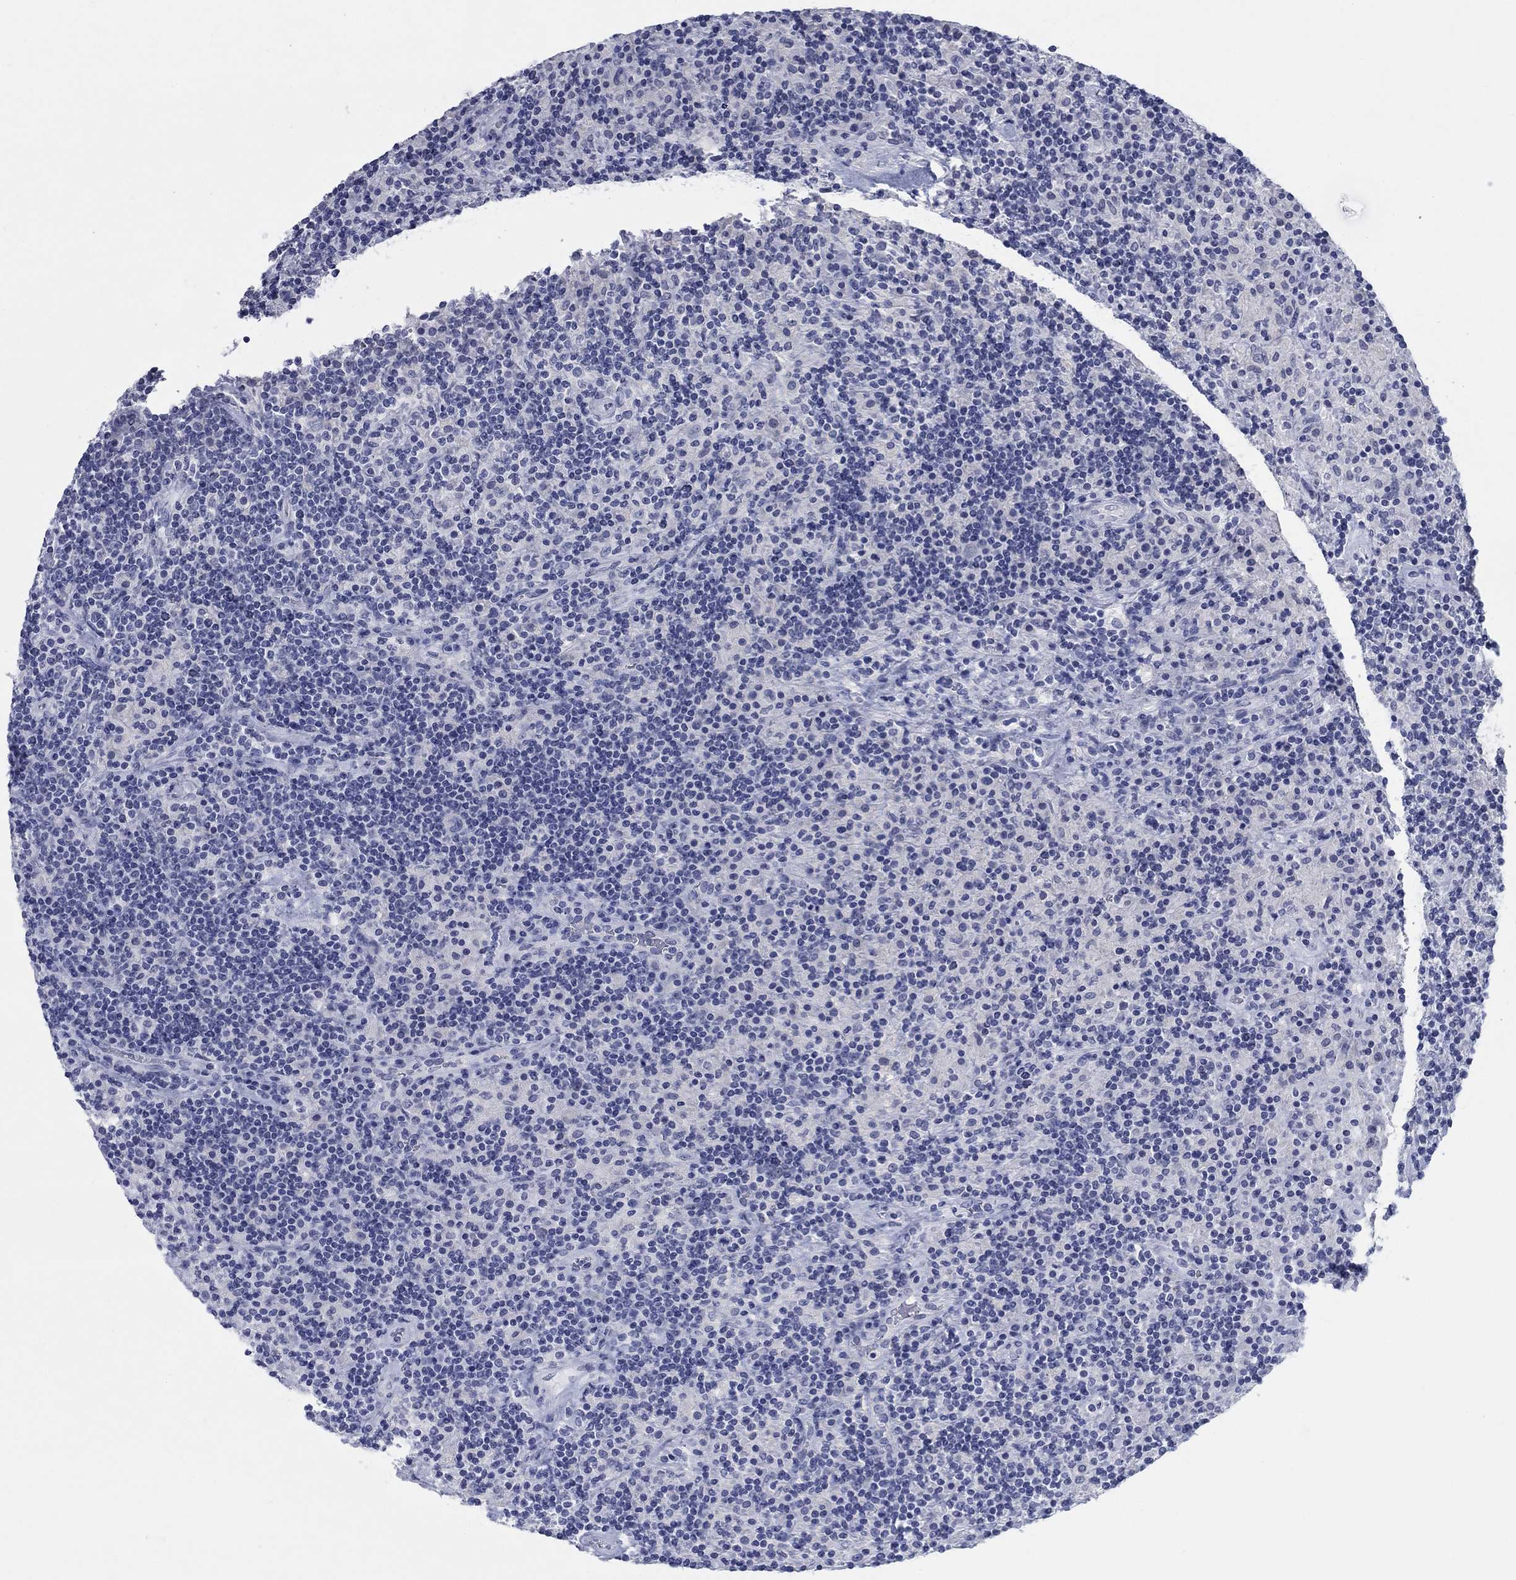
{"staining": {"intensity": "negative", "quantity": "none", "location": "none"}, "tissue": "lymphoma", "cell_type": "Tumor cells", "image_type": "cancer", "snomed": [{"axis": "morphology", "description": "Hodgkin's disease, NOS"}, {"axis": "topography", "description": "Lymph node"}], "caption": "An immunohistochemistry (IHC) histopathology image of Hodgkin's disease is shown. There is no staining in tumor cells of Hodgkin's disease.", "gene": "ATP6V1G2", "patient": {"sex": "male", "age": 70}}